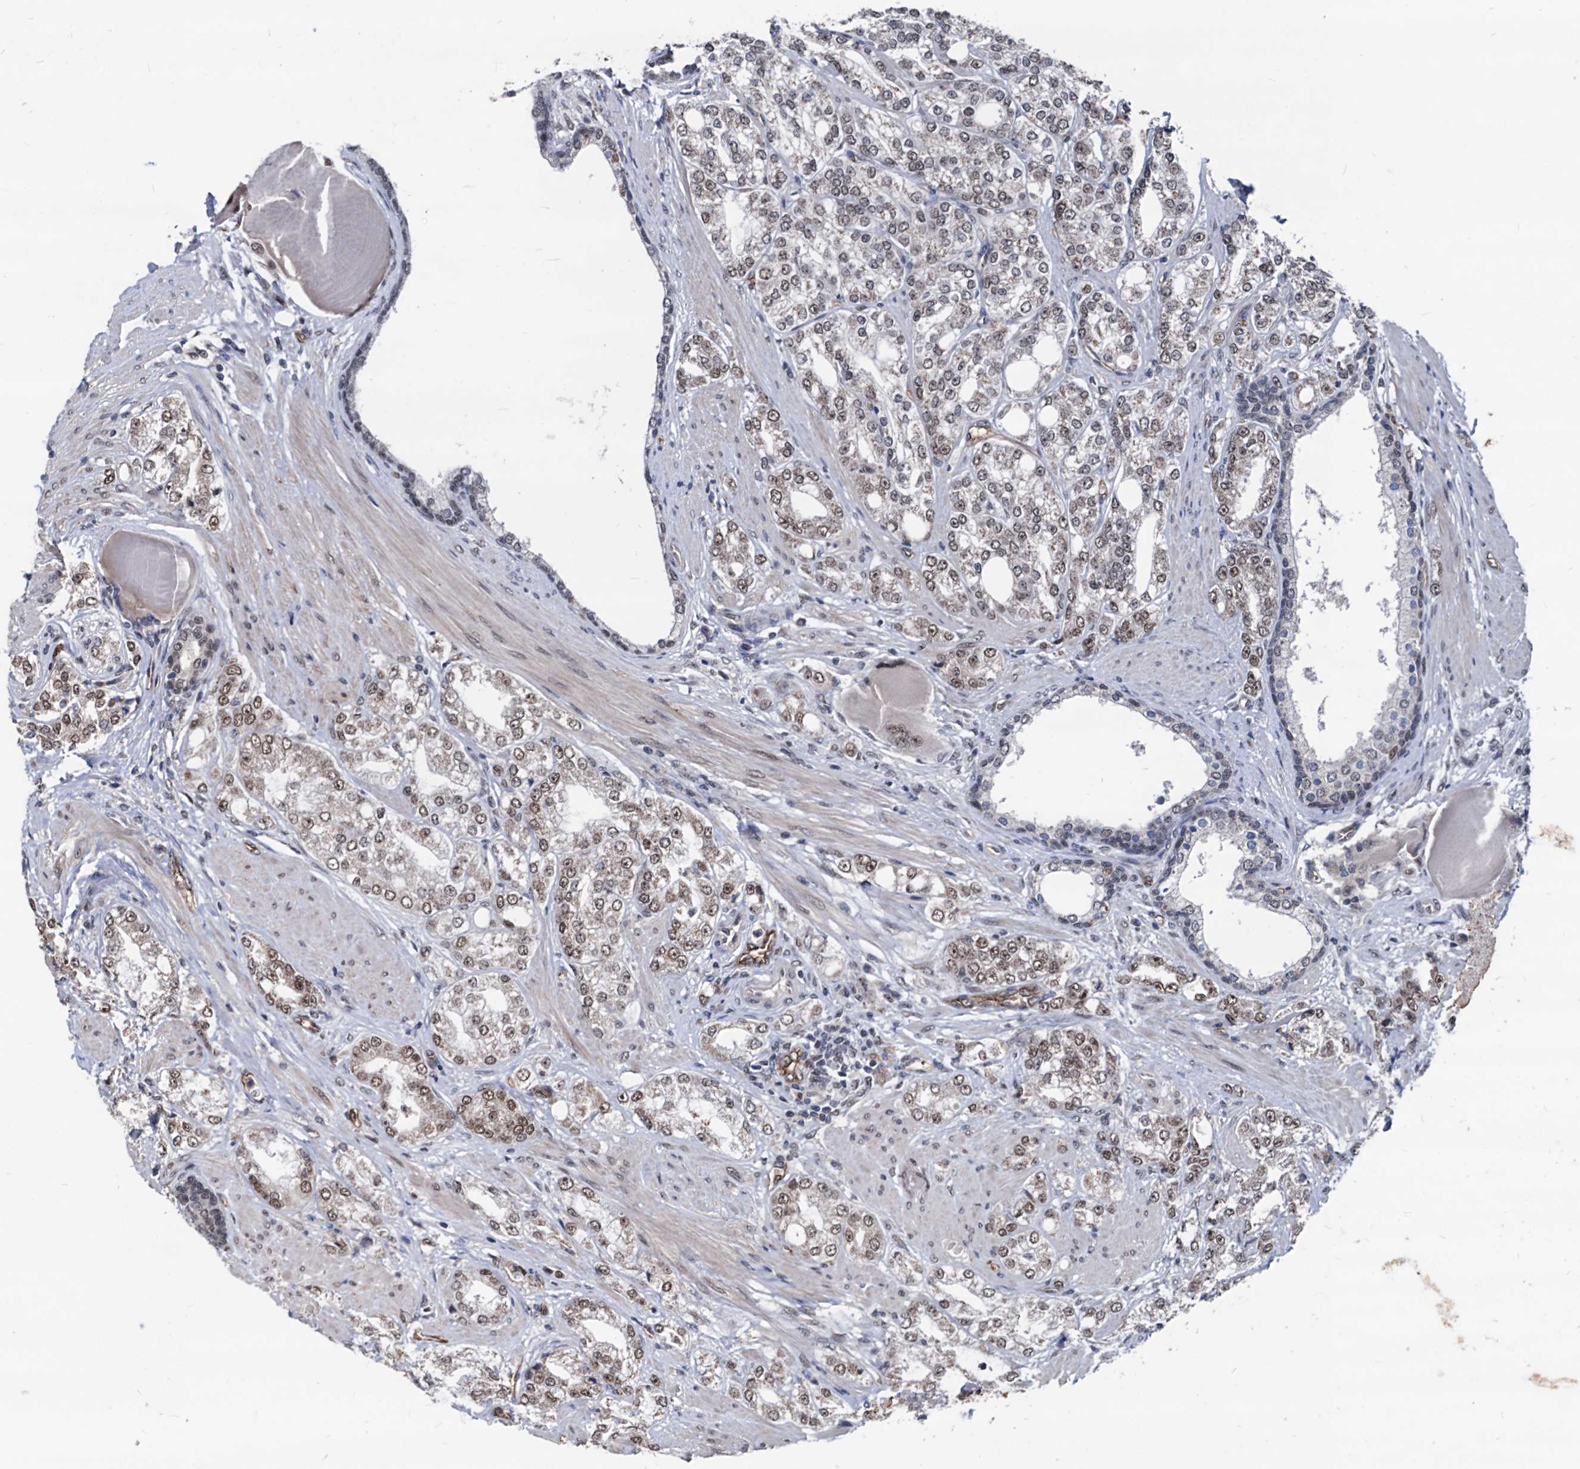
{"staining": {"intensity": "moderate", "quantity": "25%-75%", "location": "nuclear"}, "tissue": "prostate cancer", "cell_type": "Tumor cells", "image_type": "cancer", "snomed": [{"axis": "morphology", "description": "Adenocarcinoma, High grade"}, {"axis": "topography", "description": "Prostate"}], "caption": "Prostate high-grade adenocarcinoma tissue demonstrates moderate nuclear staining in approximately 25%-75% of tumor cells", "gene": "GALNT11", "patient": {"sex": "male", "age": 64}}